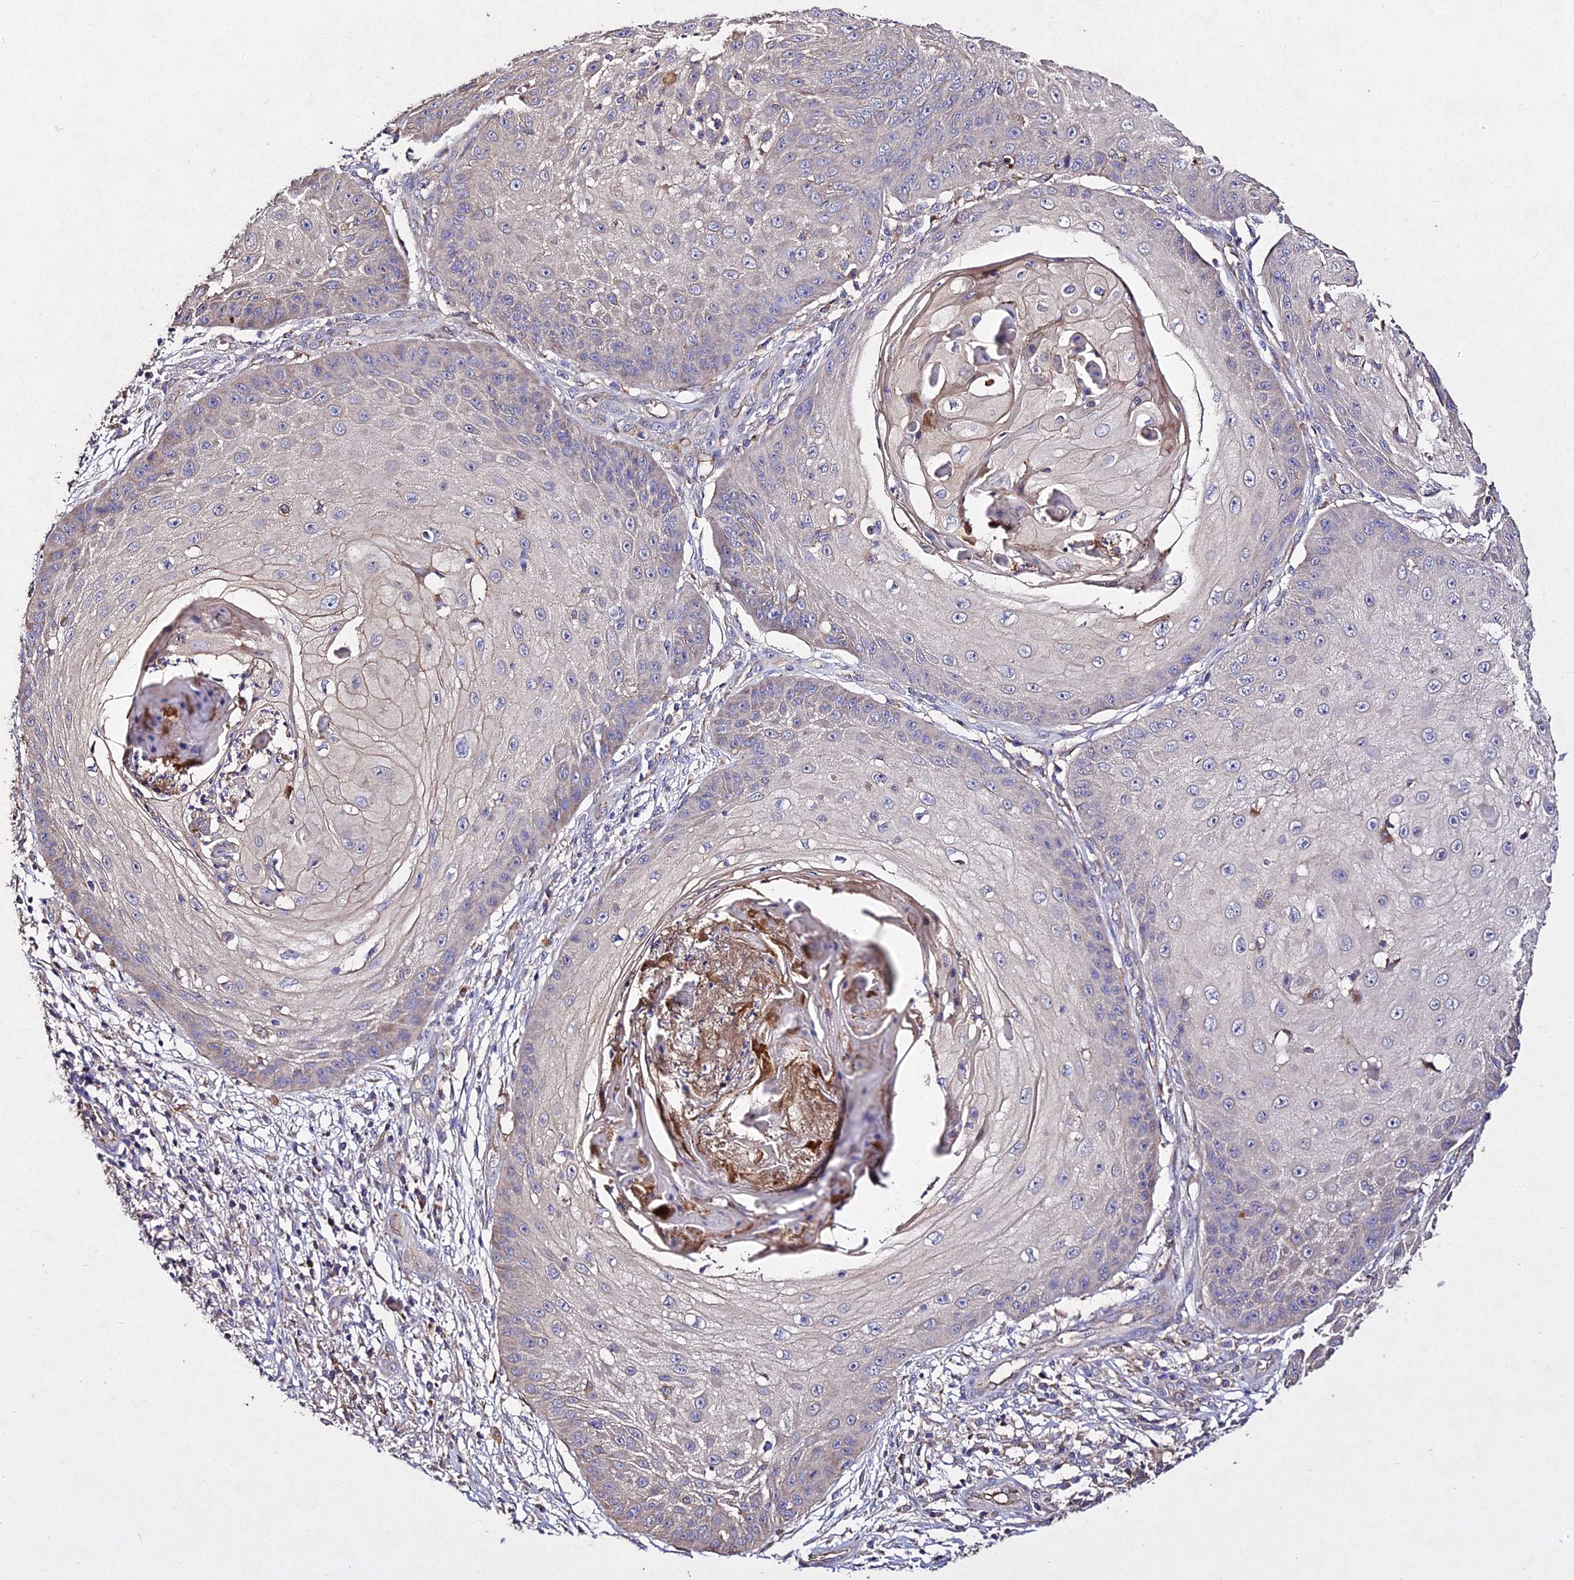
{"staining": {"intensity": "negative", "quantity": "none", "location": "none"}, "tissue": "skin cancer", "cell_type": "Tumor cells", "image_type": "cancer", "snomed": [{"axis": "morphology", "description": "Squamous cell carcinoma, NOS"}, {"axis": "topography", "description": "Skin"}], "caption": "An immunohistochemistry (IHC) image of skin cancer is shown. There is no staining in tumor cells of skin cancer. (DAB immunohistochemistry visualized using brightfield microscopy, high magnification).", "gene": "AP3M2", "patient": {"sex": "male", "age": 70}}